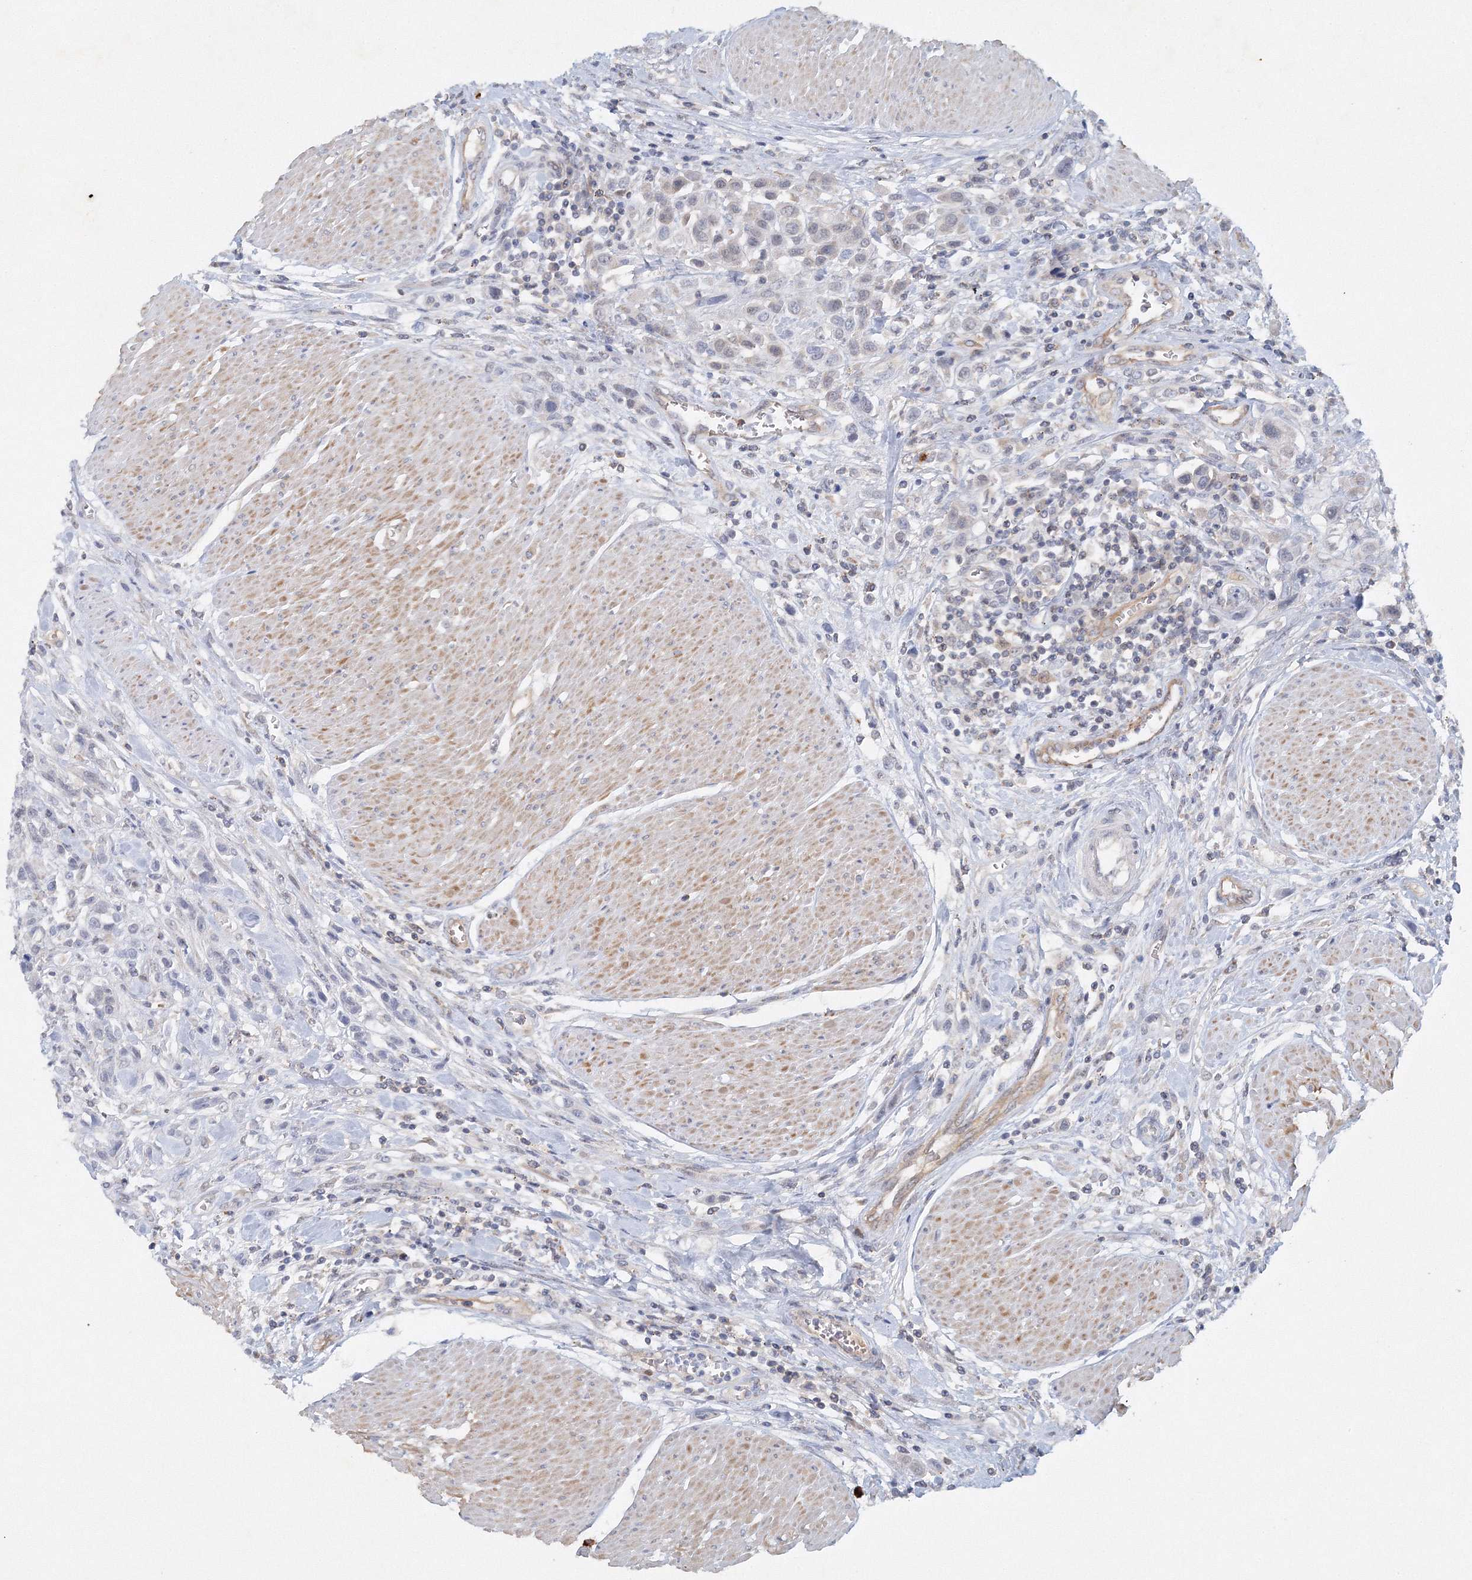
{"staining": {"intensity": "negative", "quantity": "none", "location": "none"}, "tissue": "urothelial cancer", "cell_type": "Tumor cells", "image_type": "cancer", "snomed": [{"axis": "morphology", "description": "Urothelial carcinoma, High grade"}, {"axis": "topography", "description": "Urinary bladder"}], "caption": "High magnification brightfield microscopy of urothelial cancer stained with DAB (3,3'-diaminobenzidine) (brown) and counterstained with hematoxylin (blue): tumor cells show no significant staining.", "gene": "SH3BP5", "patient": {"sex": "male", "age": 50}}